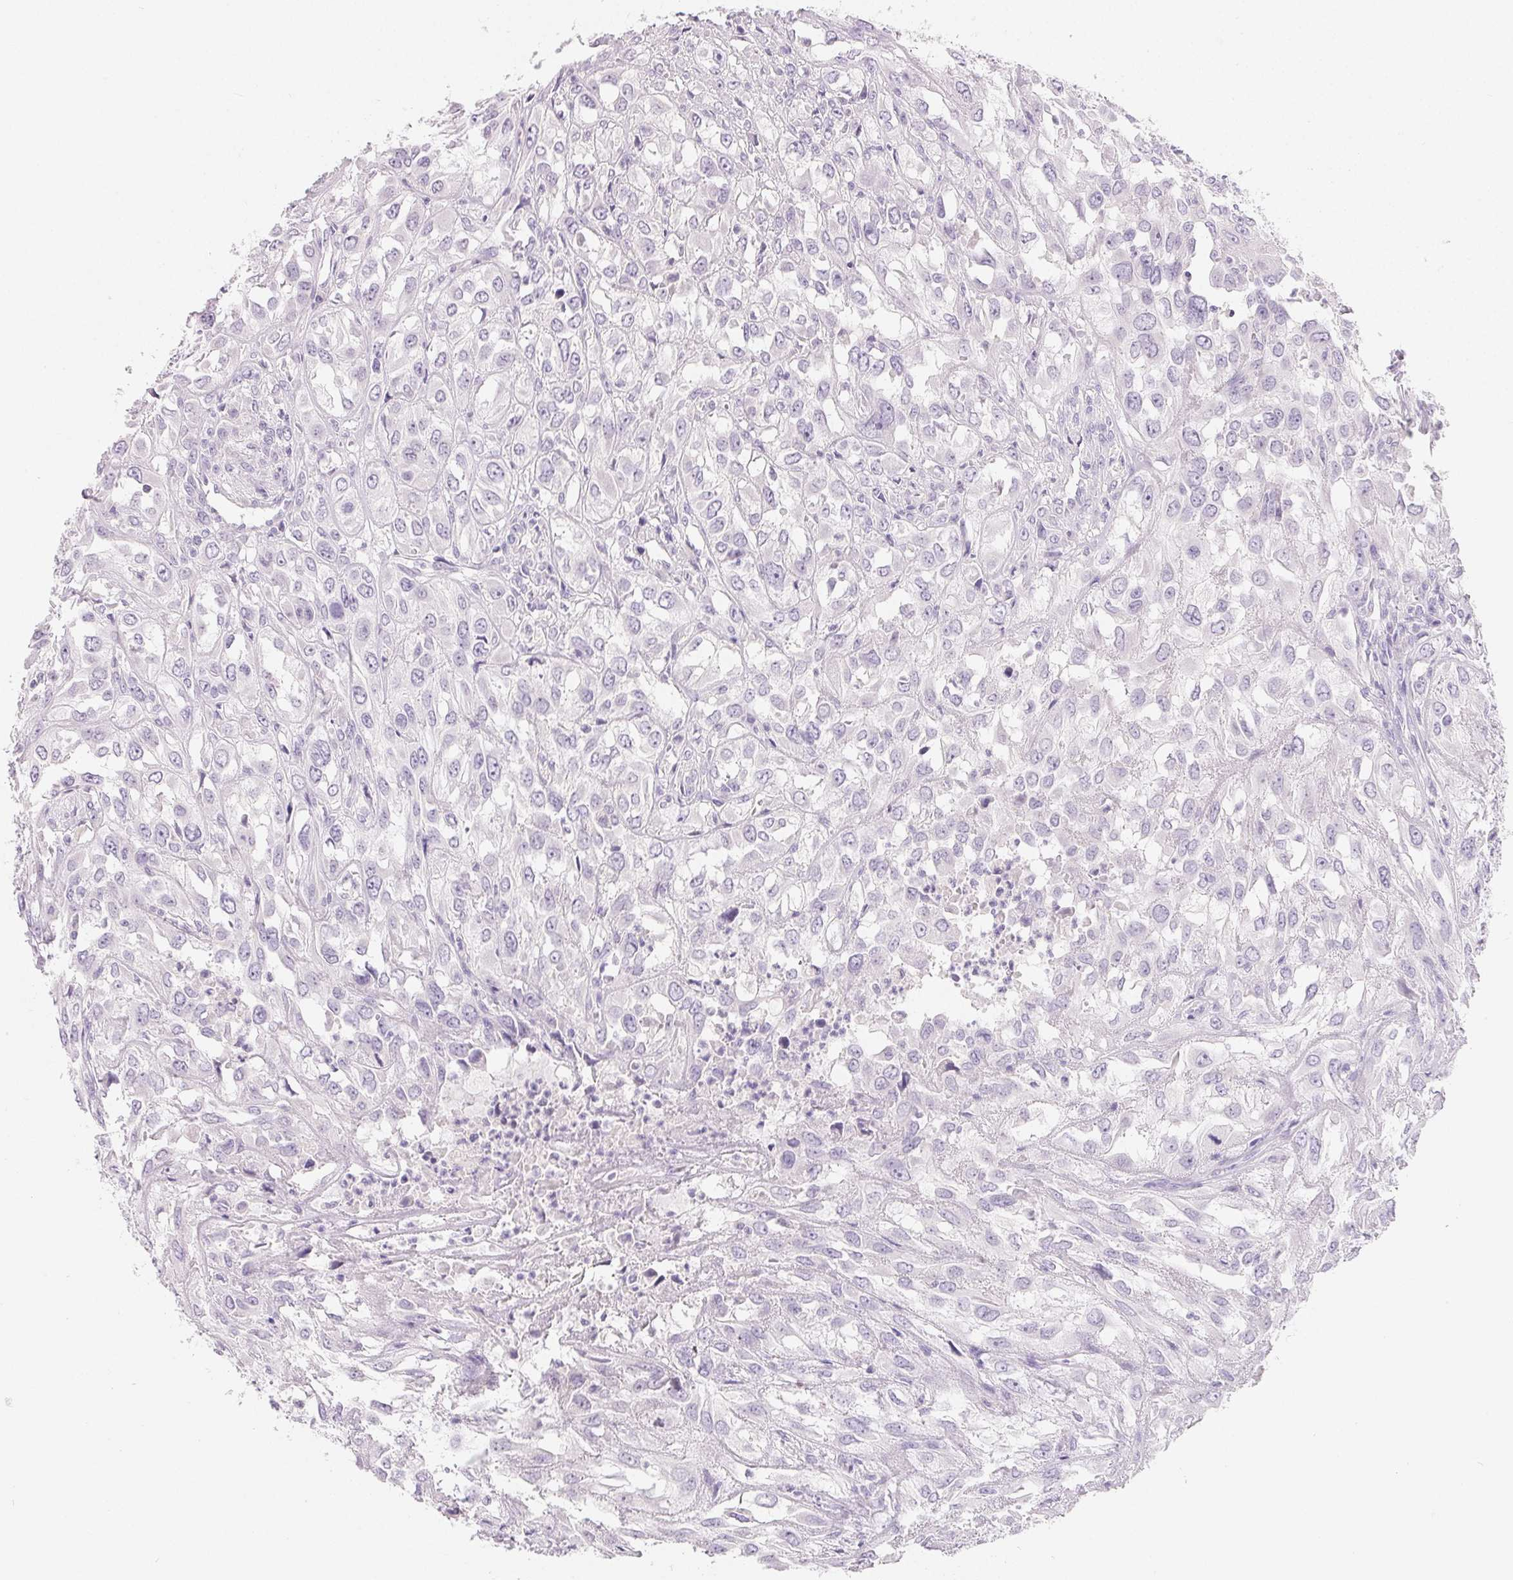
{"staining": {"intensity": "negative", "quantity": "none", "location": "none"}, "tissue": "urothelial cancer", "cell_type": "Tumor cells", "image_type": "cancer", "snomed": [{"axis": "morphology", "description": "Urothelial carcinoma, High grade"}, {"axis": "topography", "description": "Urinary bladder"}], "caption": "There is no significant expression in tumor cells of urothelial cancer.", "gene": "SPACA5B", "patient": {"sex": "male", "age": 67}}